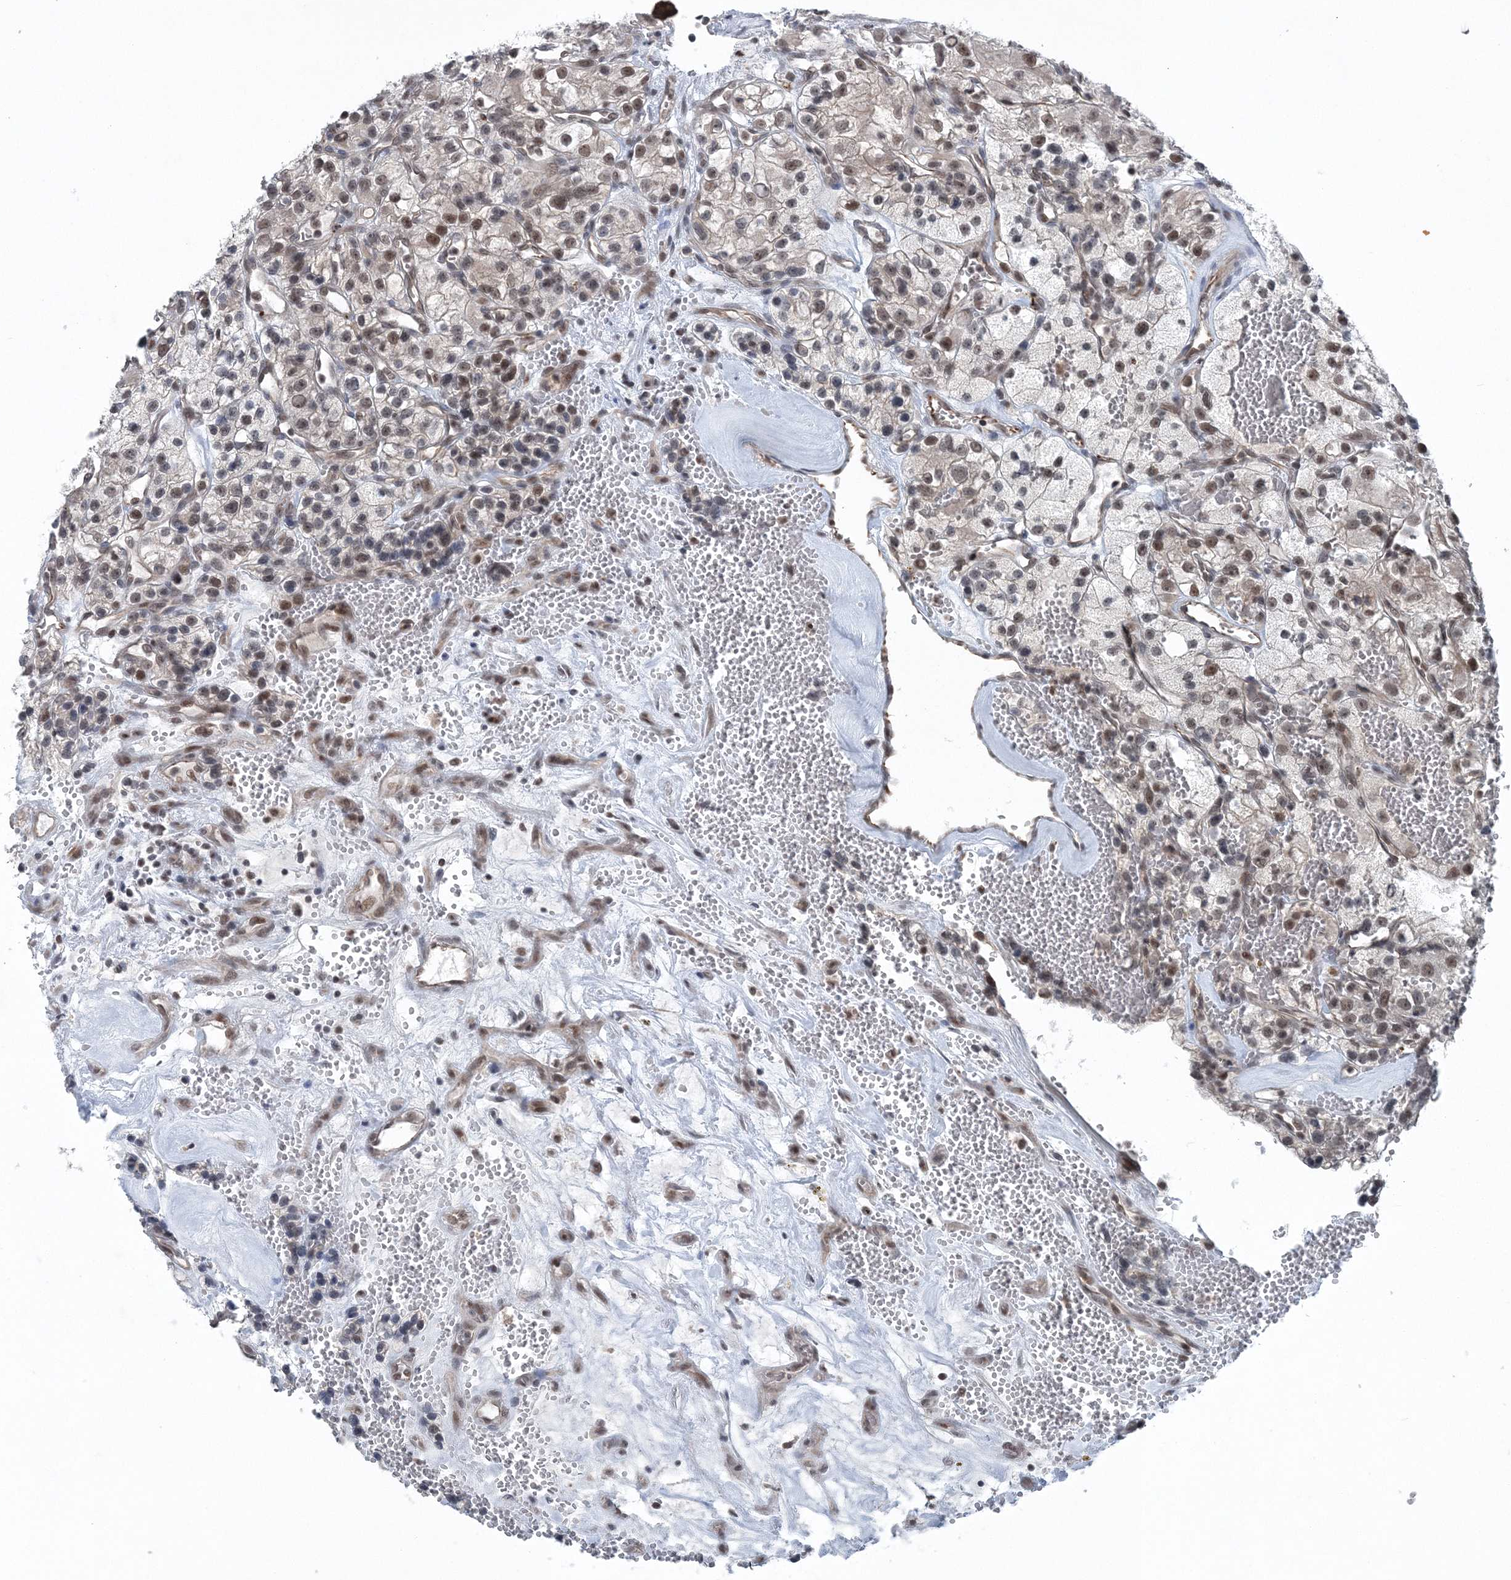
{"staining": {"intensity": "moderate", "quantity": "25%-75%", "location": "nuclear"}, "tissue": "renal cancer", "cell_type": "Tumor cells", "image_type": "cancer", "snomed": [{"axis": "morphology", "description": "Adenocarcinoma, NOS"}, {"axis": "topography", "description": "Kidney"}], "caption": "About 25%-75% of tumor cells in renal adenocarcinoma exhibit moderate nuclear protein staining as visualized by brown immunohistochemical staining.", "gene": "PDS5A", "patient": {"sex": "female", "age": 57}}